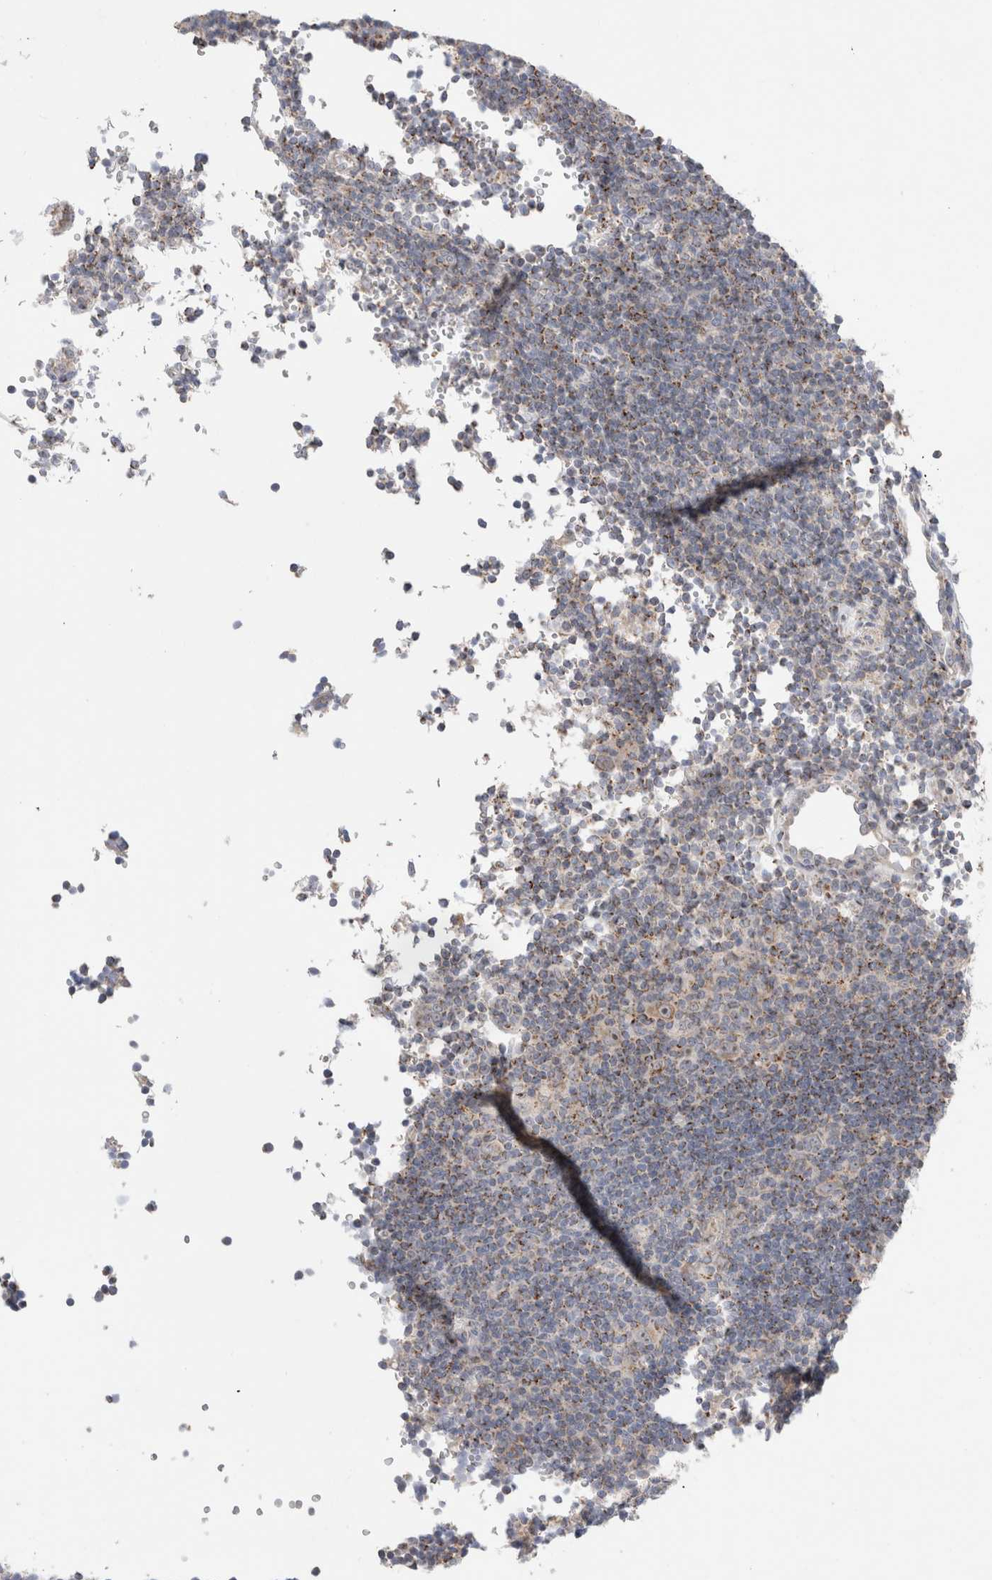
{"staining": {"intensity": "moderate", "quantity": ">75%", "location": "cytoplasmic/membranous,nuclear"}, "tissue": "lymphoma", "cell_type": "Tumor cells", "image_type": "cancer", "snomed": [{"axis": "morphology", "description": "Hodgkin's disease, NOS"}, {"axis": "topography", "description": "Lymph node"}], "caption": "Tumor cells demonstrate medium levels of moderate cytoplasmic/membranous and nuclear staining in about >75% of cells in Hodgkin's disease.", "gene": "CHADL", "patient": {"sex": "female", "age": 57}}